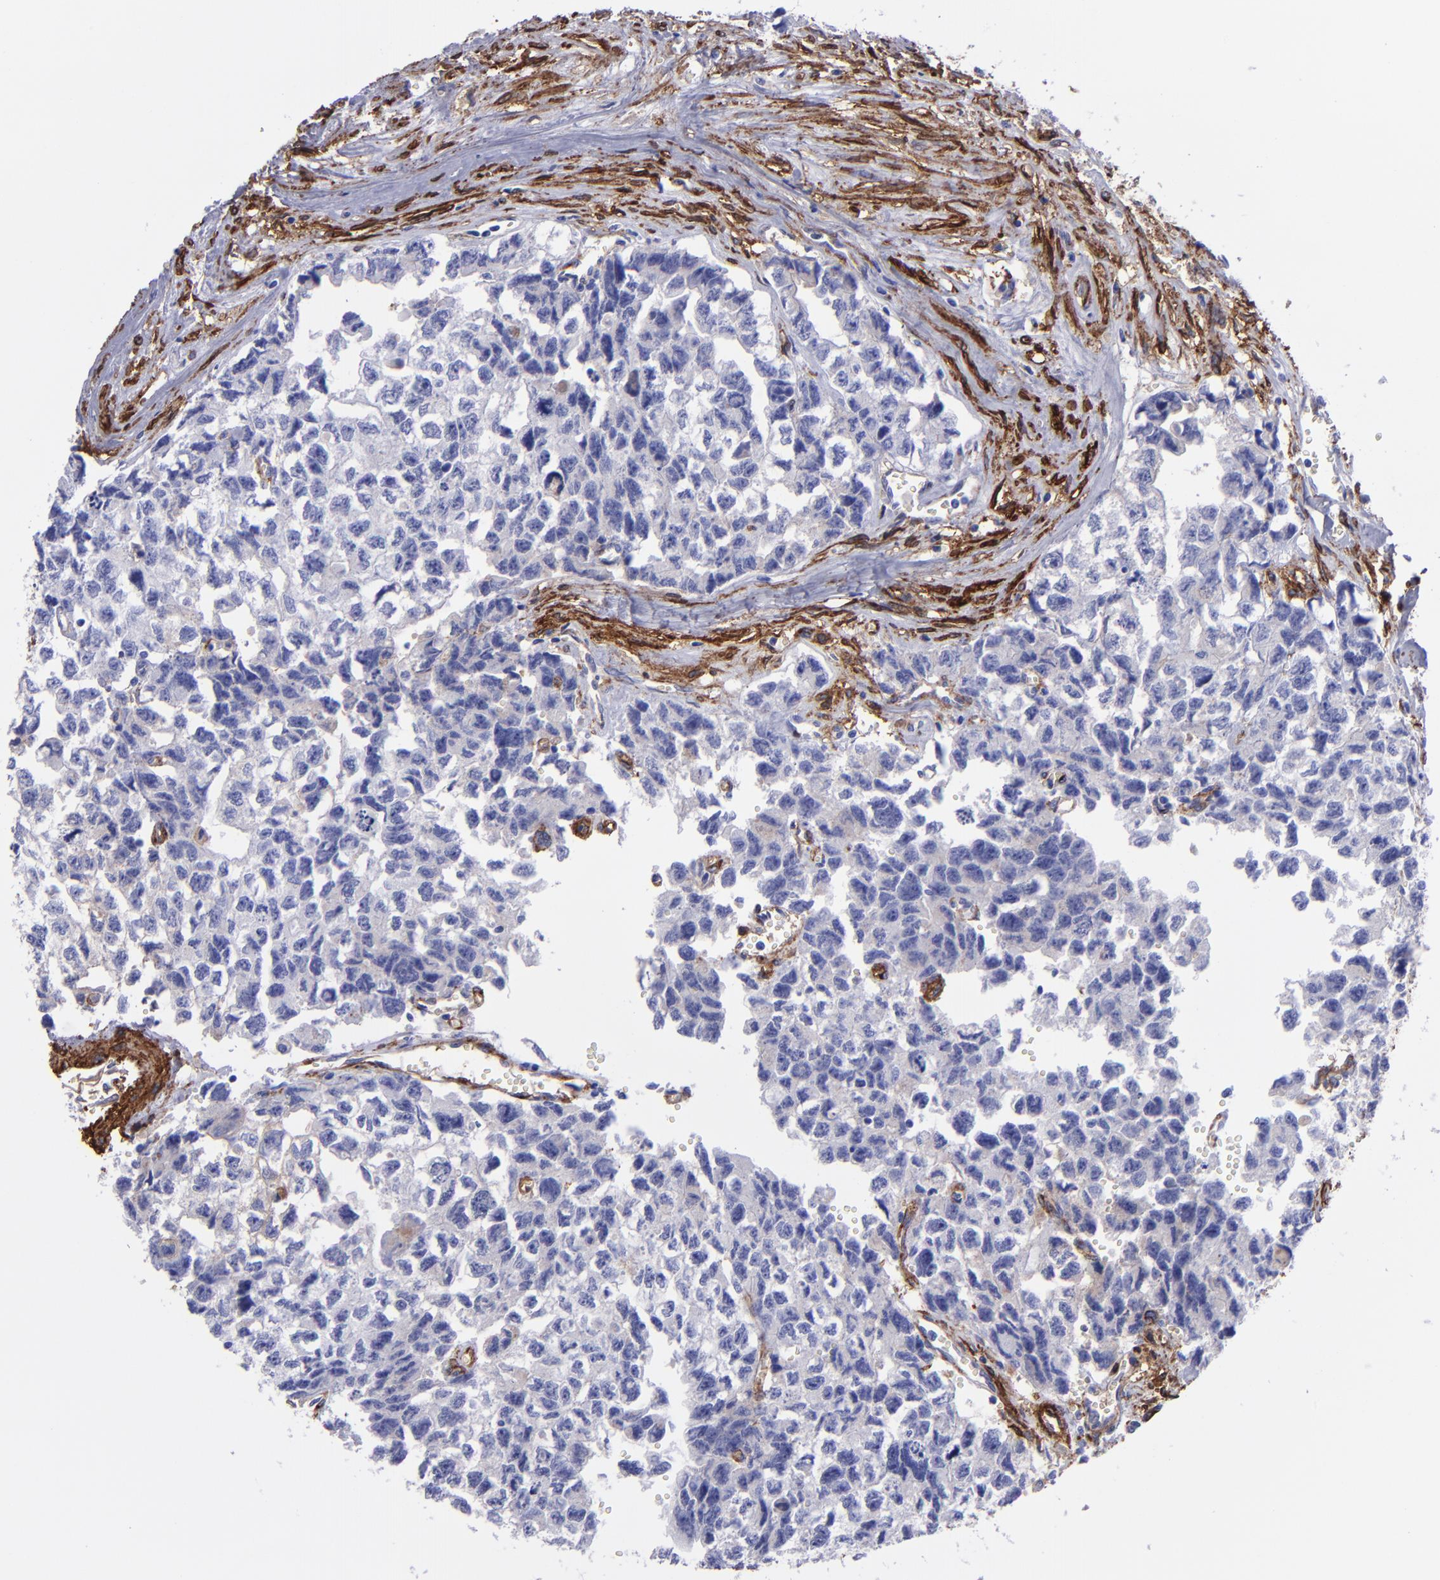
{"staining": {"intensity": "negative", "quantity": "none", "location": "none"}, "tissue": "testis cancer", "cell_type": "Tumor cells", "image_type": "cancer", "snomed": [{"axis": "morphology", "description": "Carcinoma, Embryonal, NOS"}, {"axis": "topography", "description": "Testis"}], "caption": "The micrograph displays no significant positivity in tumor cells of testis embryonal carcinoma.", "gene": "ITGAV", "patient": {"sex": "male", "age": 31}}